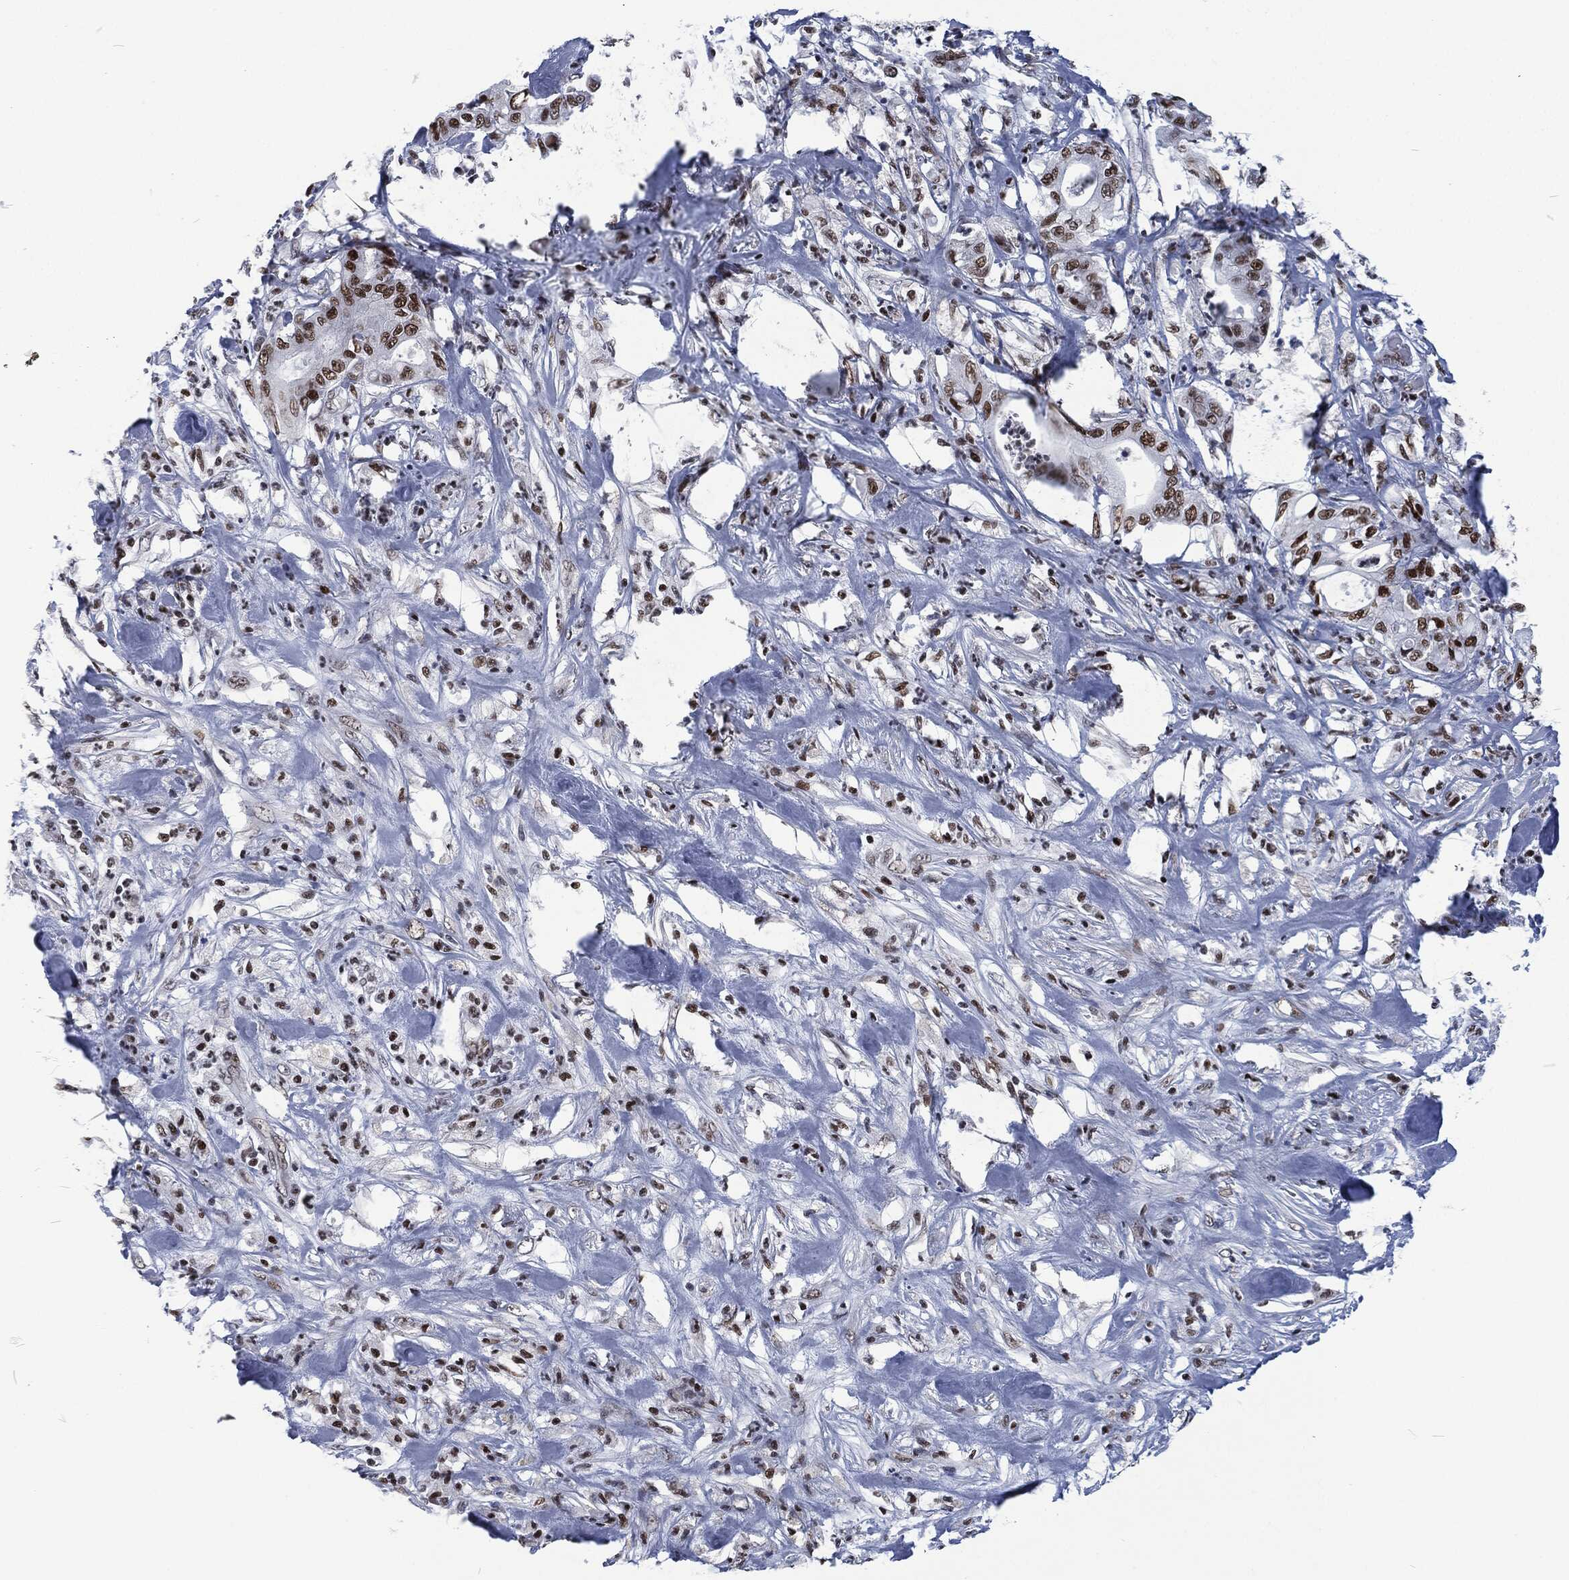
{"staining": {"intensity": "strong", "quantity": ">75%", "location": "nuclear"}, "tissue": "pancreatic cancer", "cell_type": "Tumor cells", "image_type": "cancer", "snomed": [{"axis": "morphology", "description": "Adenocarcinoma, NOS"}, {"axis": "topography", "description": "Pancreas"}], "caption": "DAB immunohistochemical staining of human pancreatic adenocarcinoma displays strong nuclear protein expression in approximately >75% of tumor cells.", "gene": "DCPS", "patient": {"sex": "male", "age": 71}}